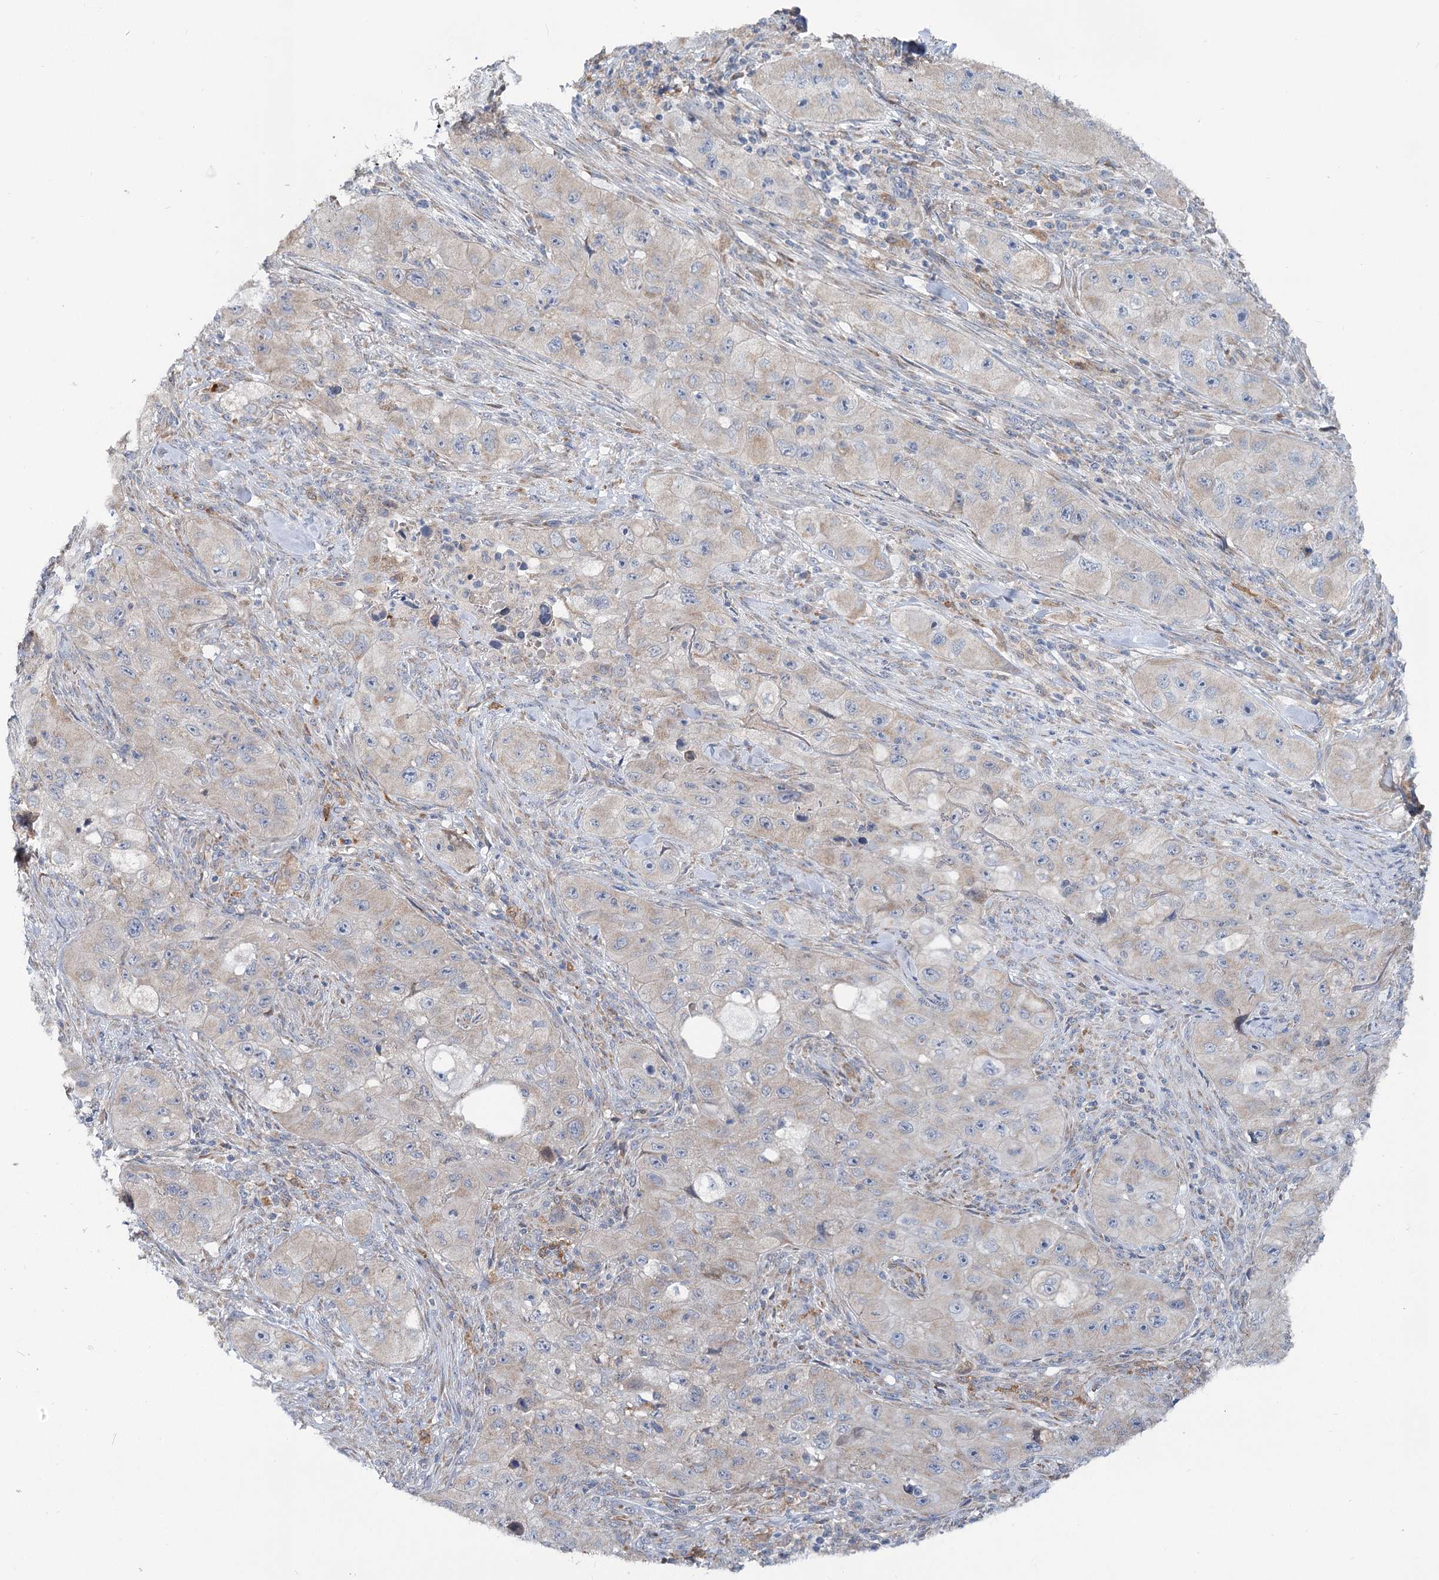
{"staining": {"intensity": "negative", "quantity": "none", "location": "none"}, "tissue": "skin cancer", "cell_type": "Tumor cells", "image_type": "cancer", "snomed": [{"axis": "morphology", "description": "Squamous cell carcinoma, NOS"}, {"axis": "topography", "description": "Skin"}, {"axis": "topography", "description": "Subcutis"}], "caption": "Skin squamous cell carcinoma was stained to show a protein in brown. There is no significant expression in tumor cells. (DAB immunohistochemistry with hematoxylin counter stain).", "gene": "CIB4", "patient": {"sex": "male", "age": 73}}